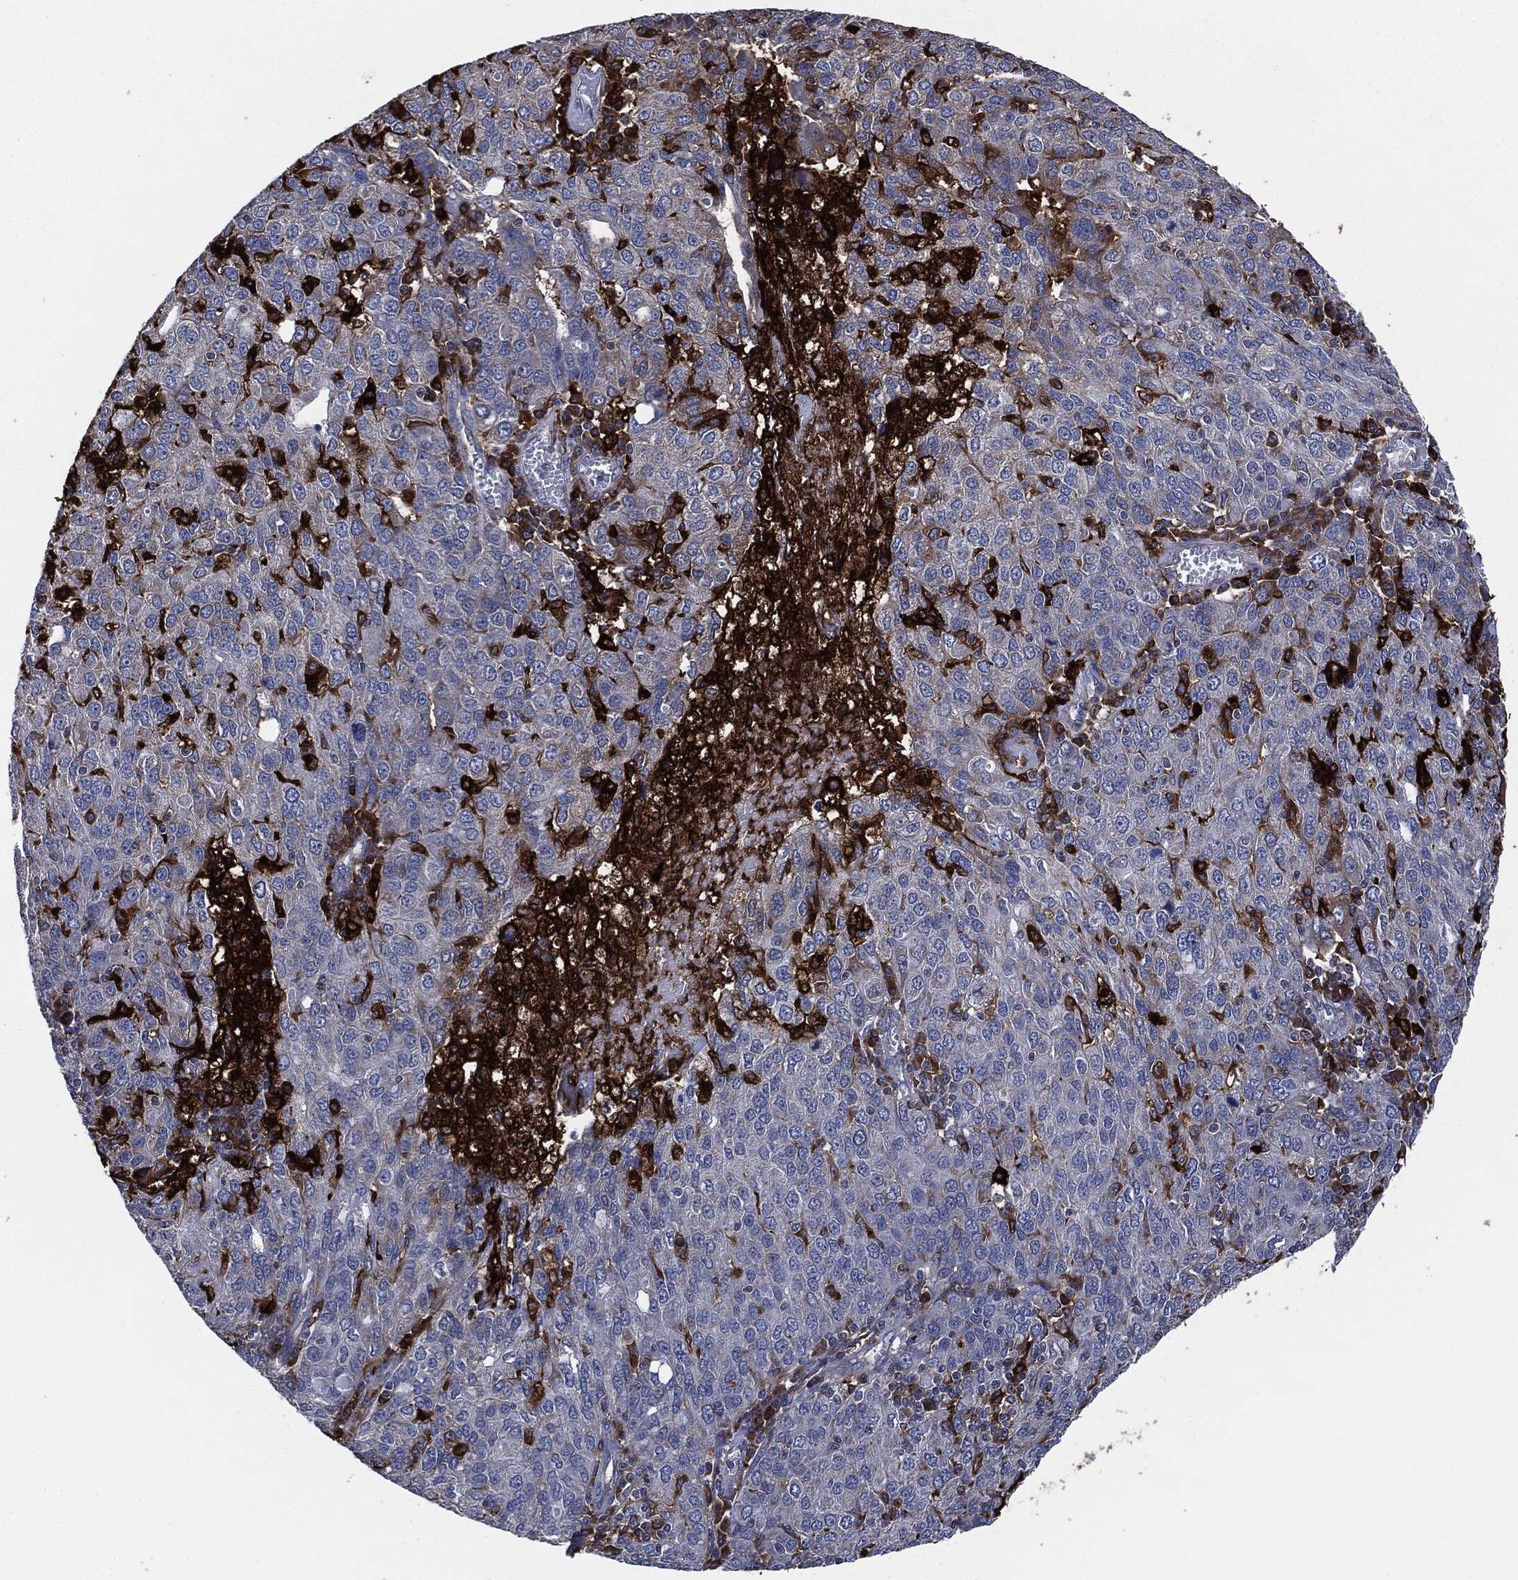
{"staining": {"intensity": "negative", "quantity": "none", "location": "none"}, "tissue": "ovarian cancer", "cell_type": "Tumor cells", "image_type": "cancer", "snomed": [{"axis": "morphology", "description": "Carcinoma, endometroid"}, {"axis": "topography", "description": "Ovary"}], "caption": "Endometroid carcinoma (ovarian) stained for a protein using immunohistochemistry (IHC) displays no positivity tumor cells.", "gene": "TMEM11", "patient": {"sex": "female", "age": 50}}